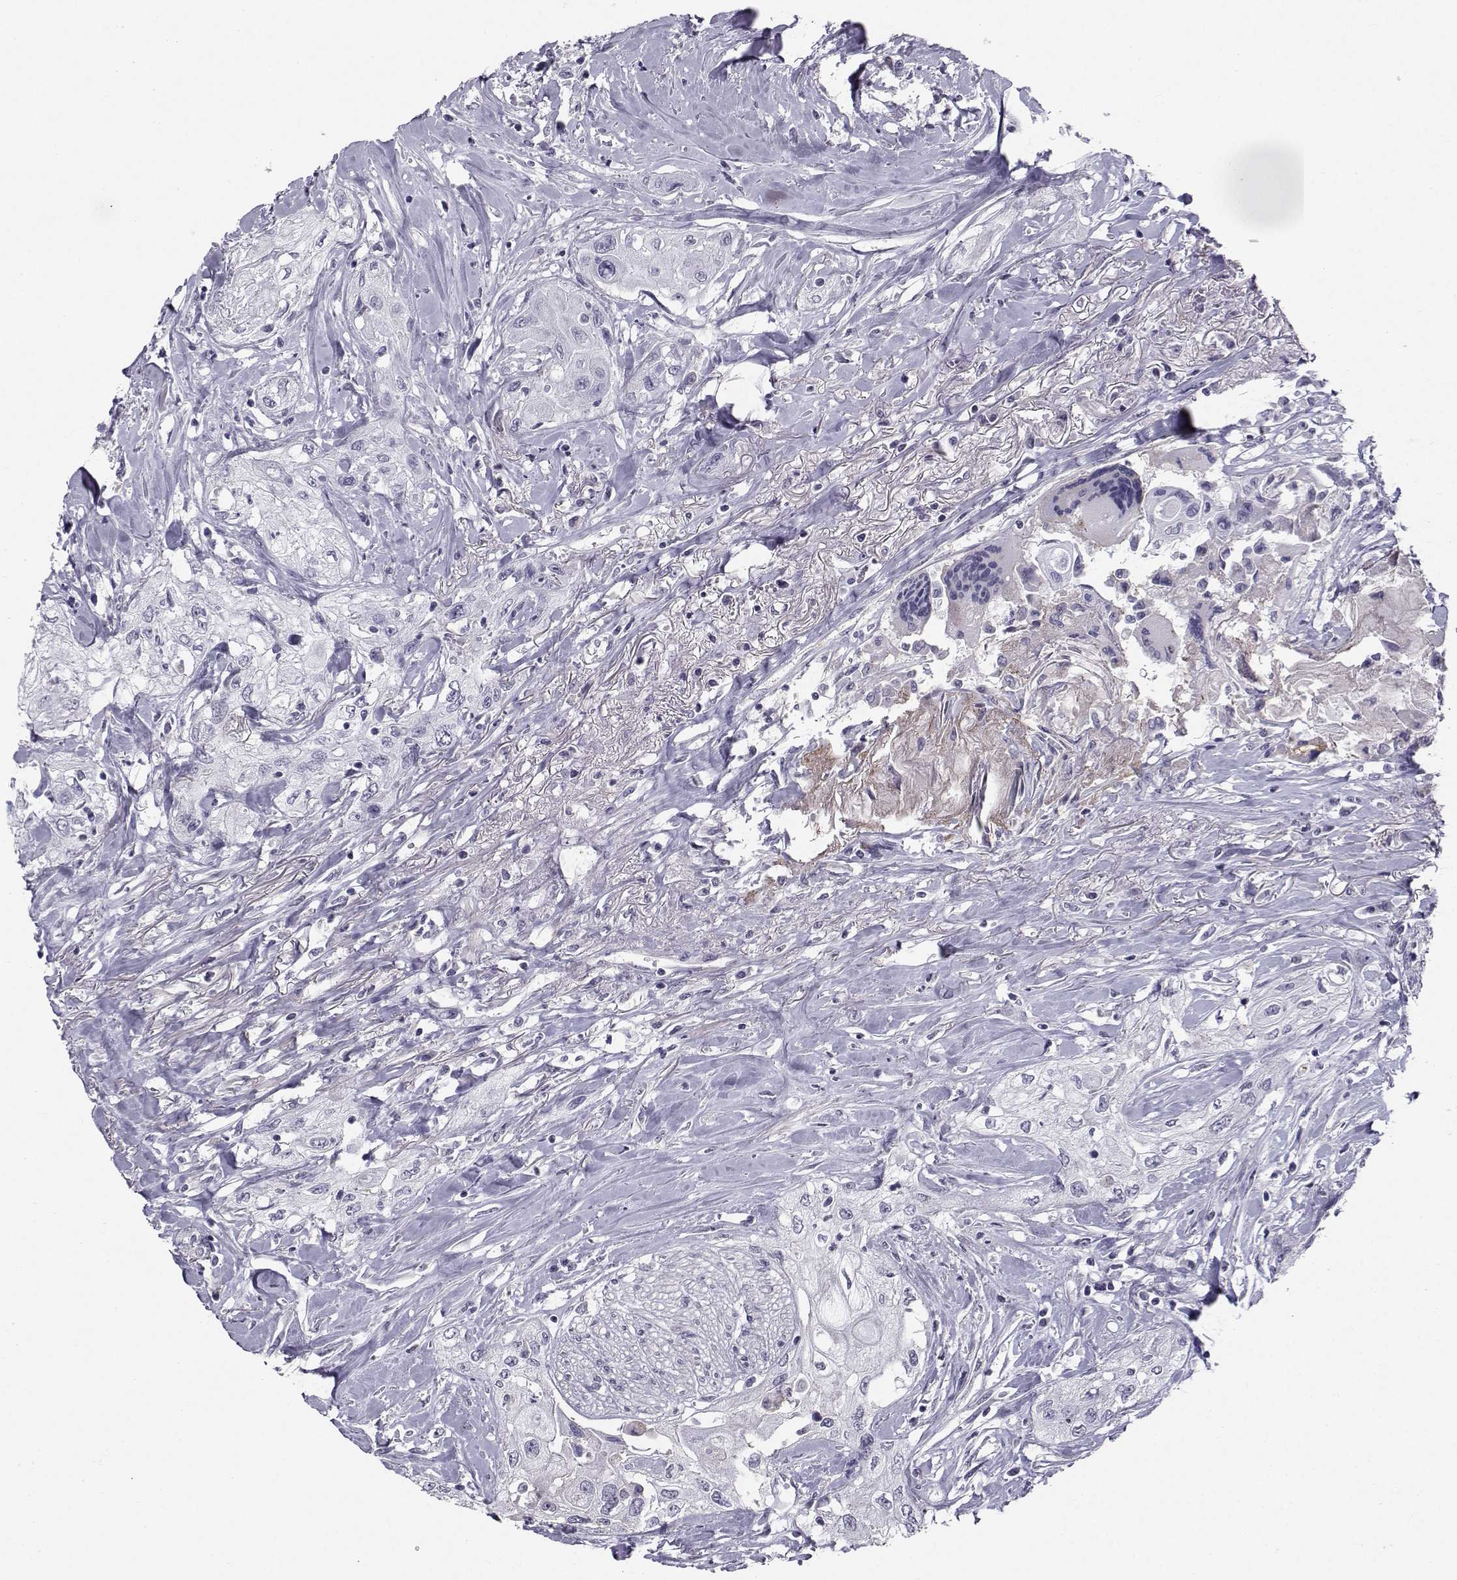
{"staining": {"intensity": "negative", "quantity": "none", "location": "none"}, "tissue": "head and neck cancer", "cell_type": "Tumor cells", "image_type": "cancer", "snomed": [{"axis": "morphology", "description": "Normal tissue, NOS"}, {"axis": "morphology", "description": "Squamous cell carcinoma, NOS"}, {"axis": "topography", "description": "Oral tissue"}, {"axis": "topography", "description": "Peripheral nerve tissue"}, {"axis": "topography", "description": "Head-Neck"}], "caption": "An IHC histopathology image of squamous cell carcinoma (head and neck) is shown. There is no staining in tumor cells of squamous cell carcinoma (head and neck).", "gene": "SPDYE4", "patient": {"sex": "female", "age": 59}}